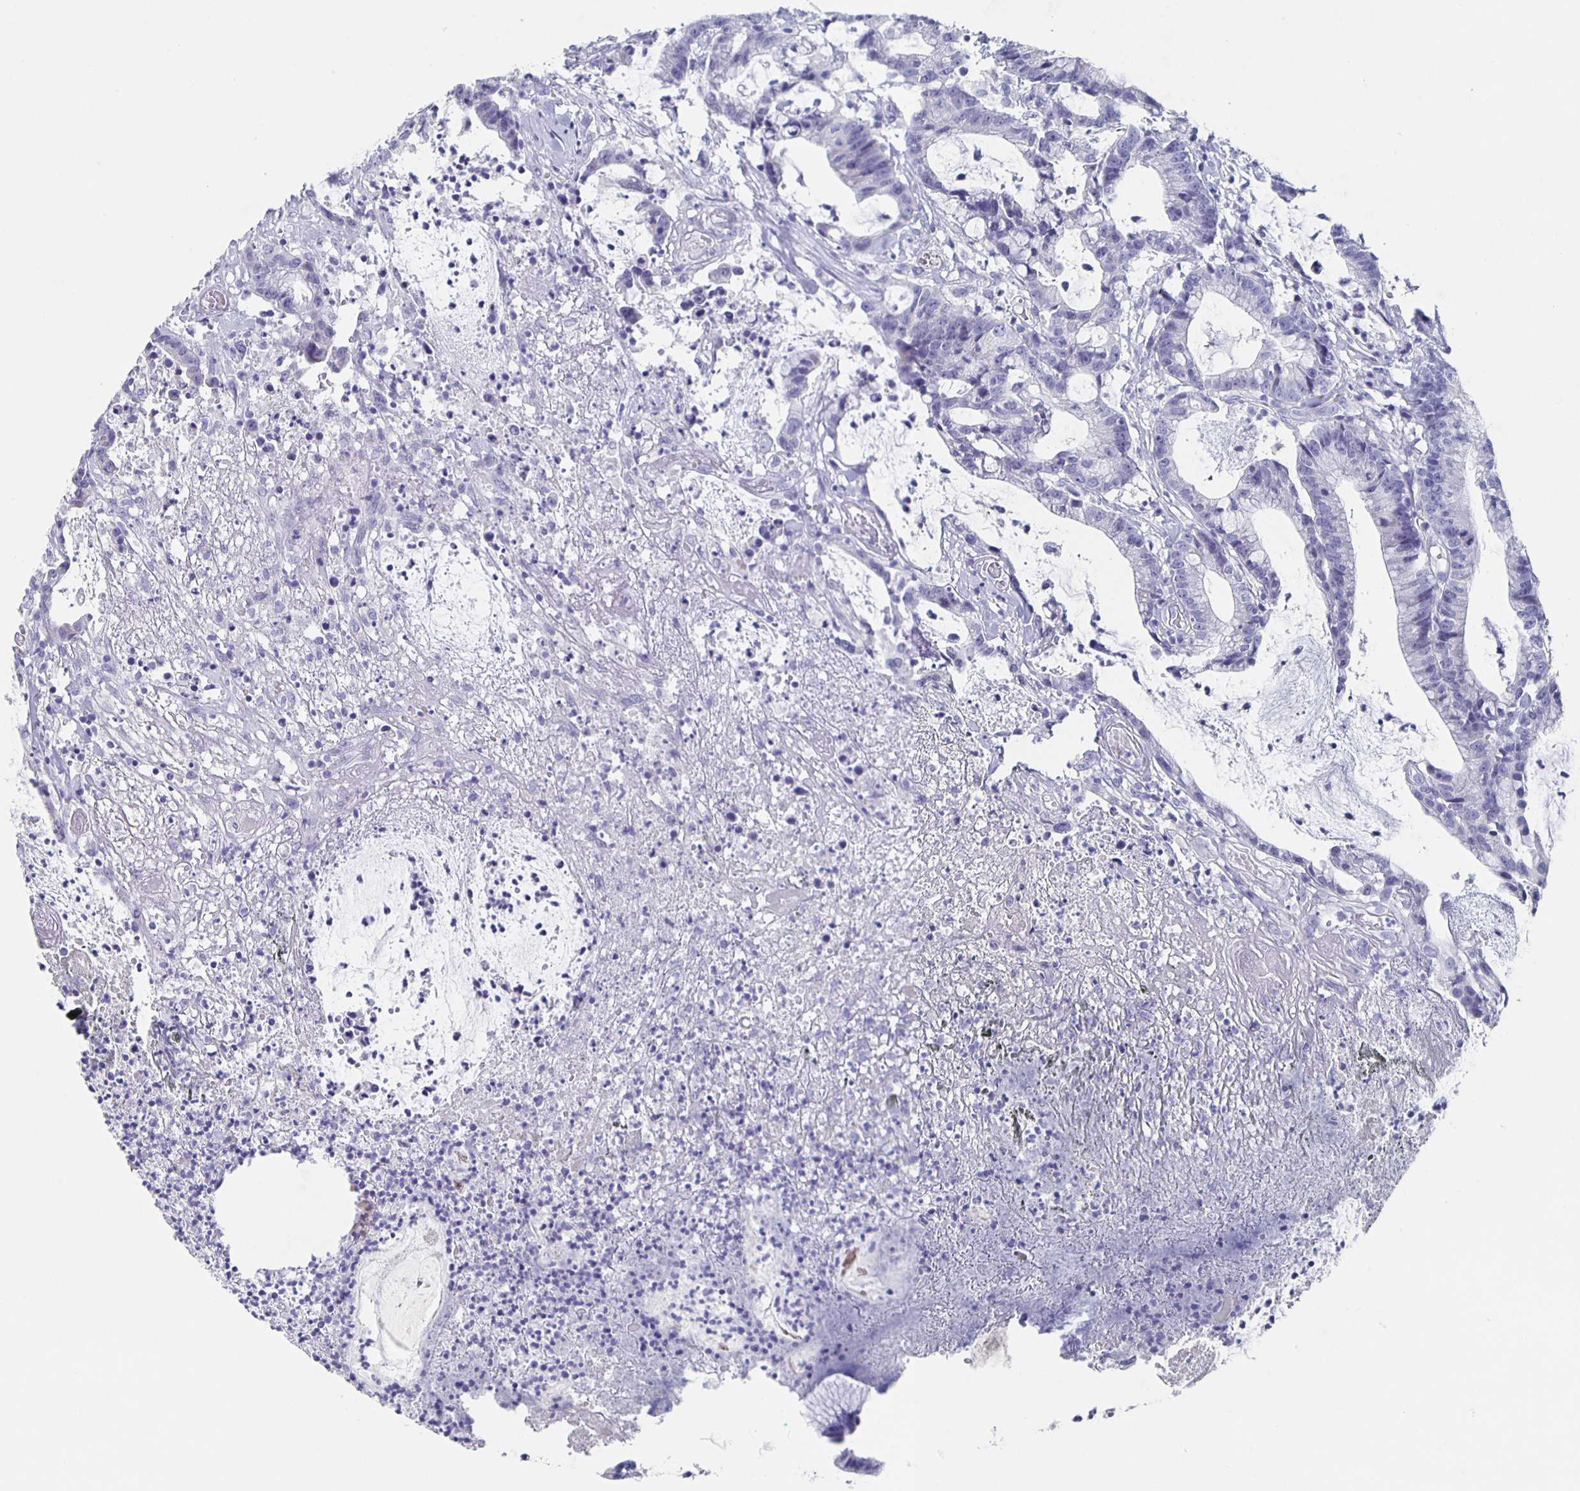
{"staining": {"intensity": "negative", "quantity": "none", "location": "none"}, "tissue": "colorectal cancer", "cell_type": "Tumor cells", "image_type": "cancer", "snomed": [{"axis": "morphology", "description": "Adenocarcinoma, NOS"}, {"axis": "topography", "description": "Colon"}], "caption": "Tumor cells show no significant staining in colorectal cancer (adenocarcinoma).", "gene": "SLC34A2", "patient": {"sex": "female", "age": 78}}